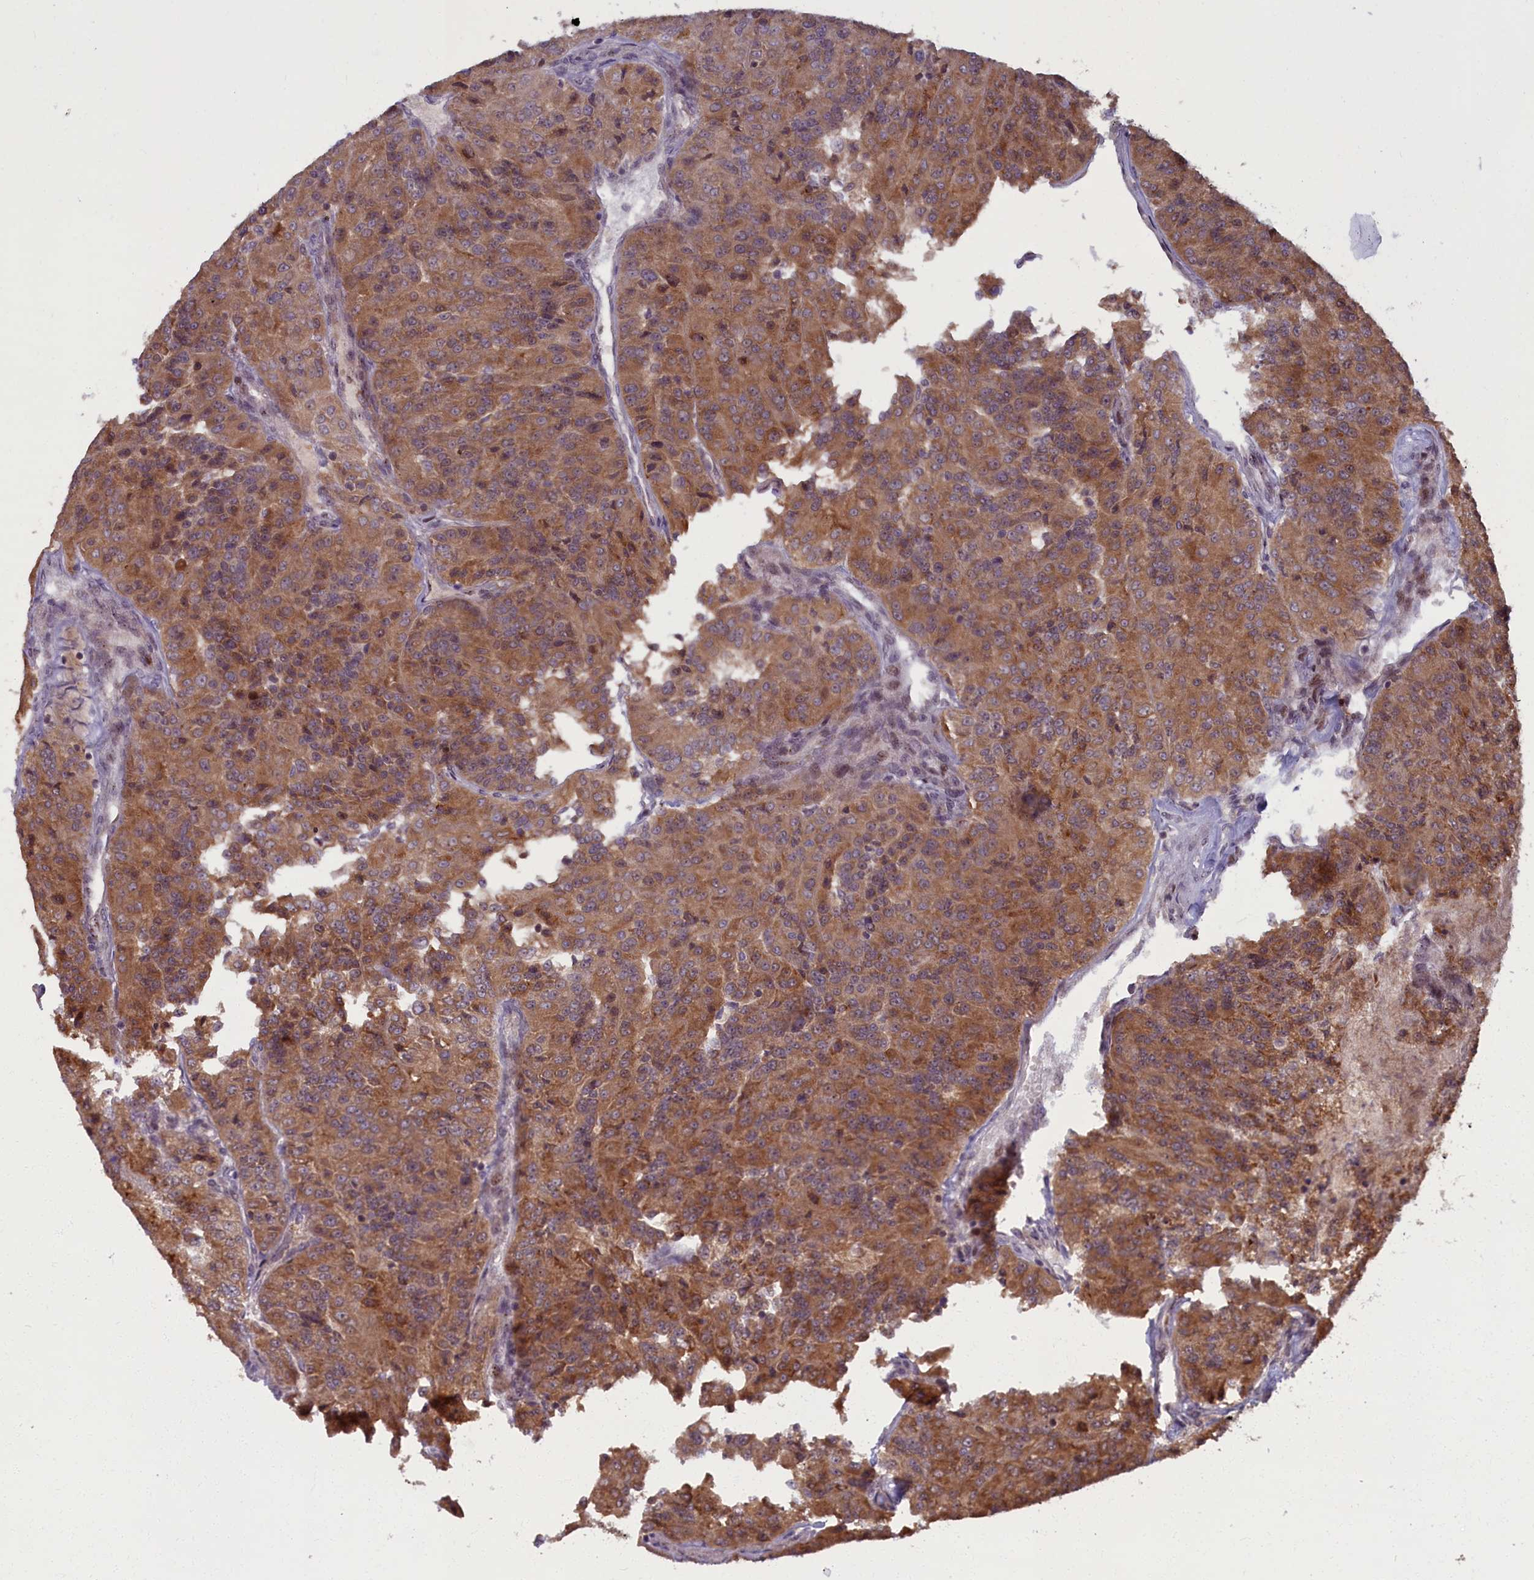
{"staining": {"intensity": "moderate", "quantity": ">75%", "location": "cytoplasmic/membranous"}, "tissue": "renal cancer", "cell_type": "Tumor cells", "image_type": "cancer", "snomed": [{"axis": "morphology", "description": "Adenocarcinoma, NOS"}, {"axis": "topography", "description": "Kidney"}], "caption": "An immunohistochemistry (IHC) photomicrograph of tumor tissue is shown. Protein staining in brown shows moderate cytoplasmic/membranous positivity in renal cancer (adenocarcinoma) within tumor cells.", "gene": "PLA2G10", "patient": {"sex": "female", "age": 63}}